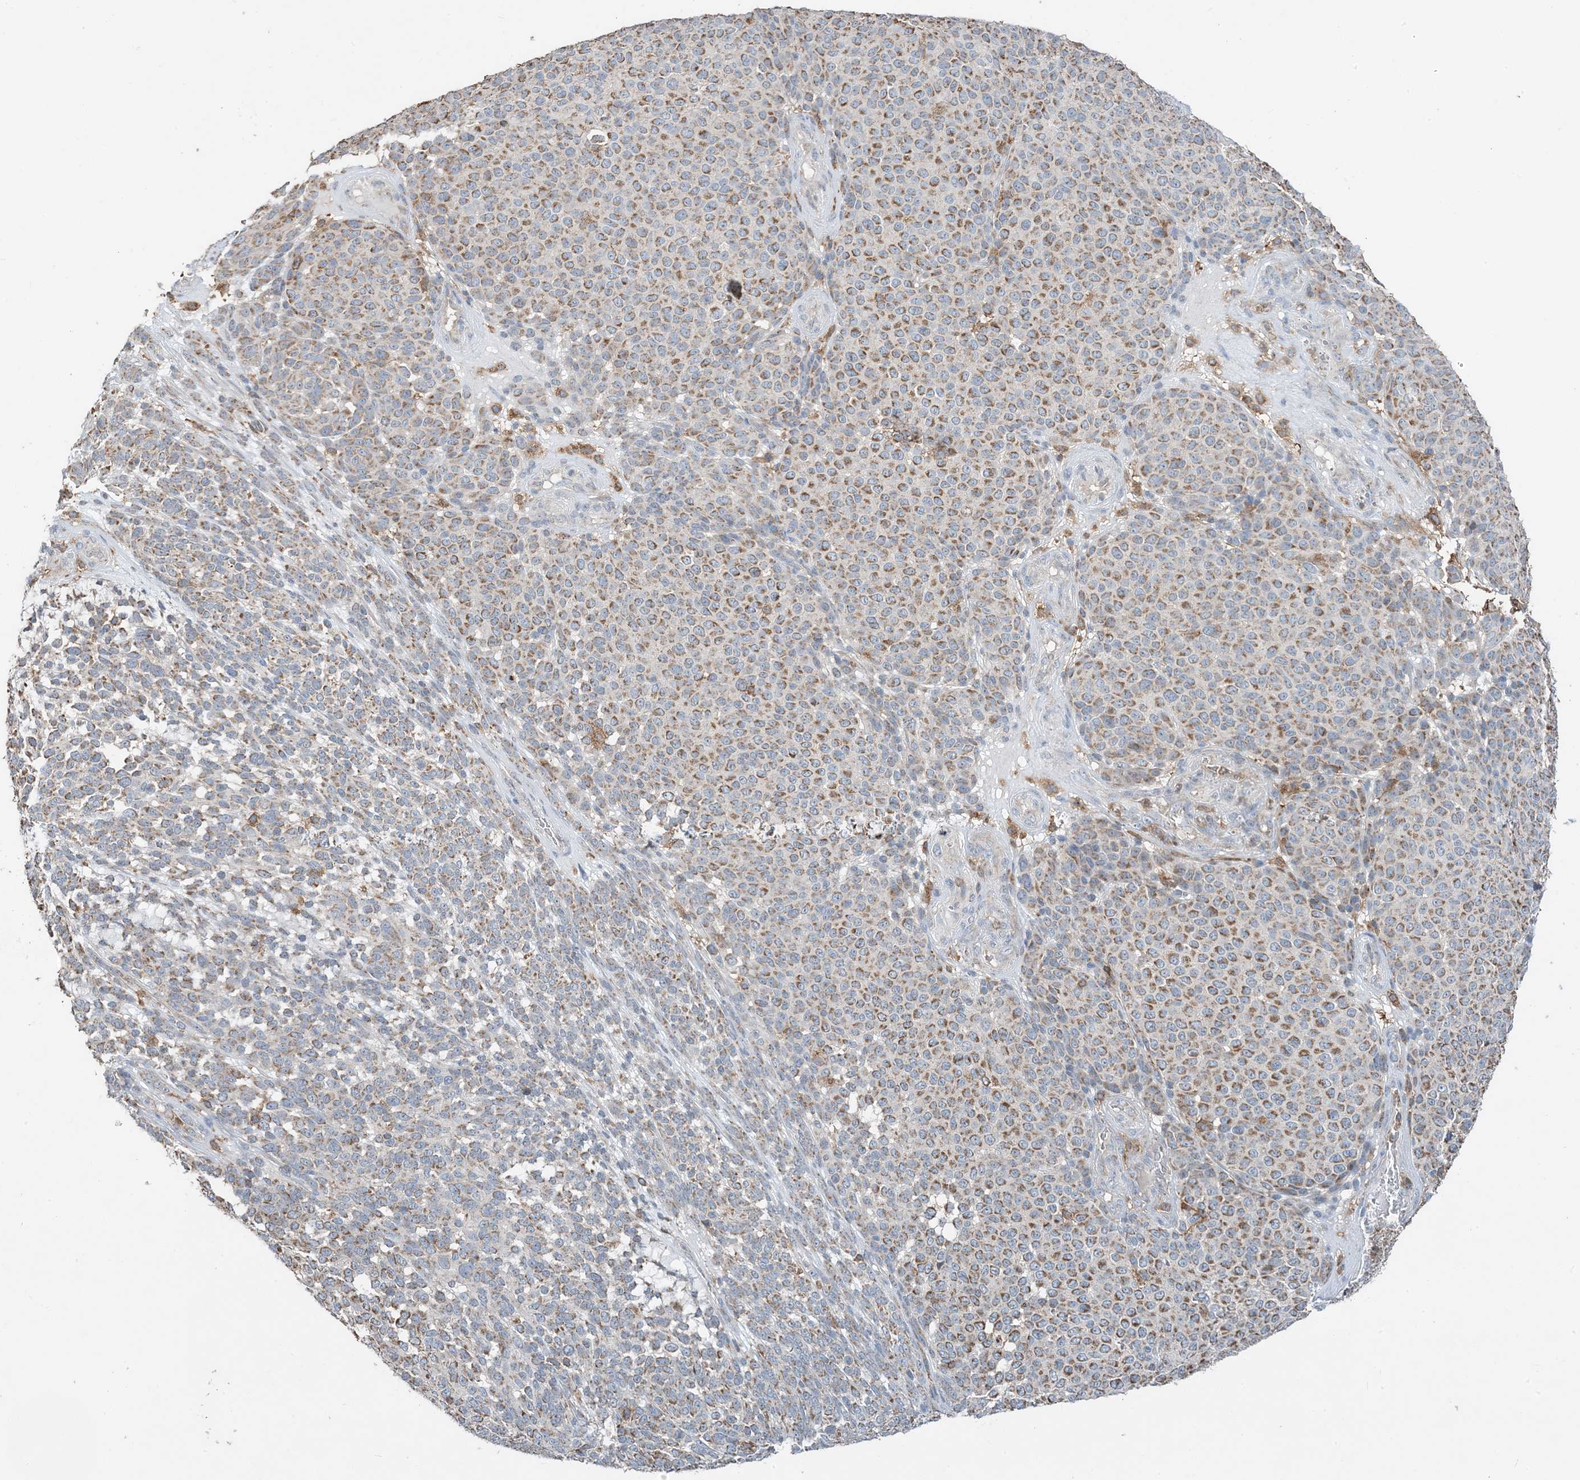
{"staining": {"intensity": "moderate", "quantity": ">75%", "location": "cytoplasmic/membranous"}, "tissue": "melanoma", "cell_type": "Tumor cells", "image_type": "cancer", "snomed": [{"axis": "morphology", "description": "Malignant melanoma, NOS"}, {"axis": "topography", "description": "Skin"}], "caption": "Protein expression analysis of human malignant melanoma reveals moderate cytoplasmic/membranous positivity in about >75% of tumor cells.", "gene": "TMLHE", "patient": {"sex": "male", "age": 49}}